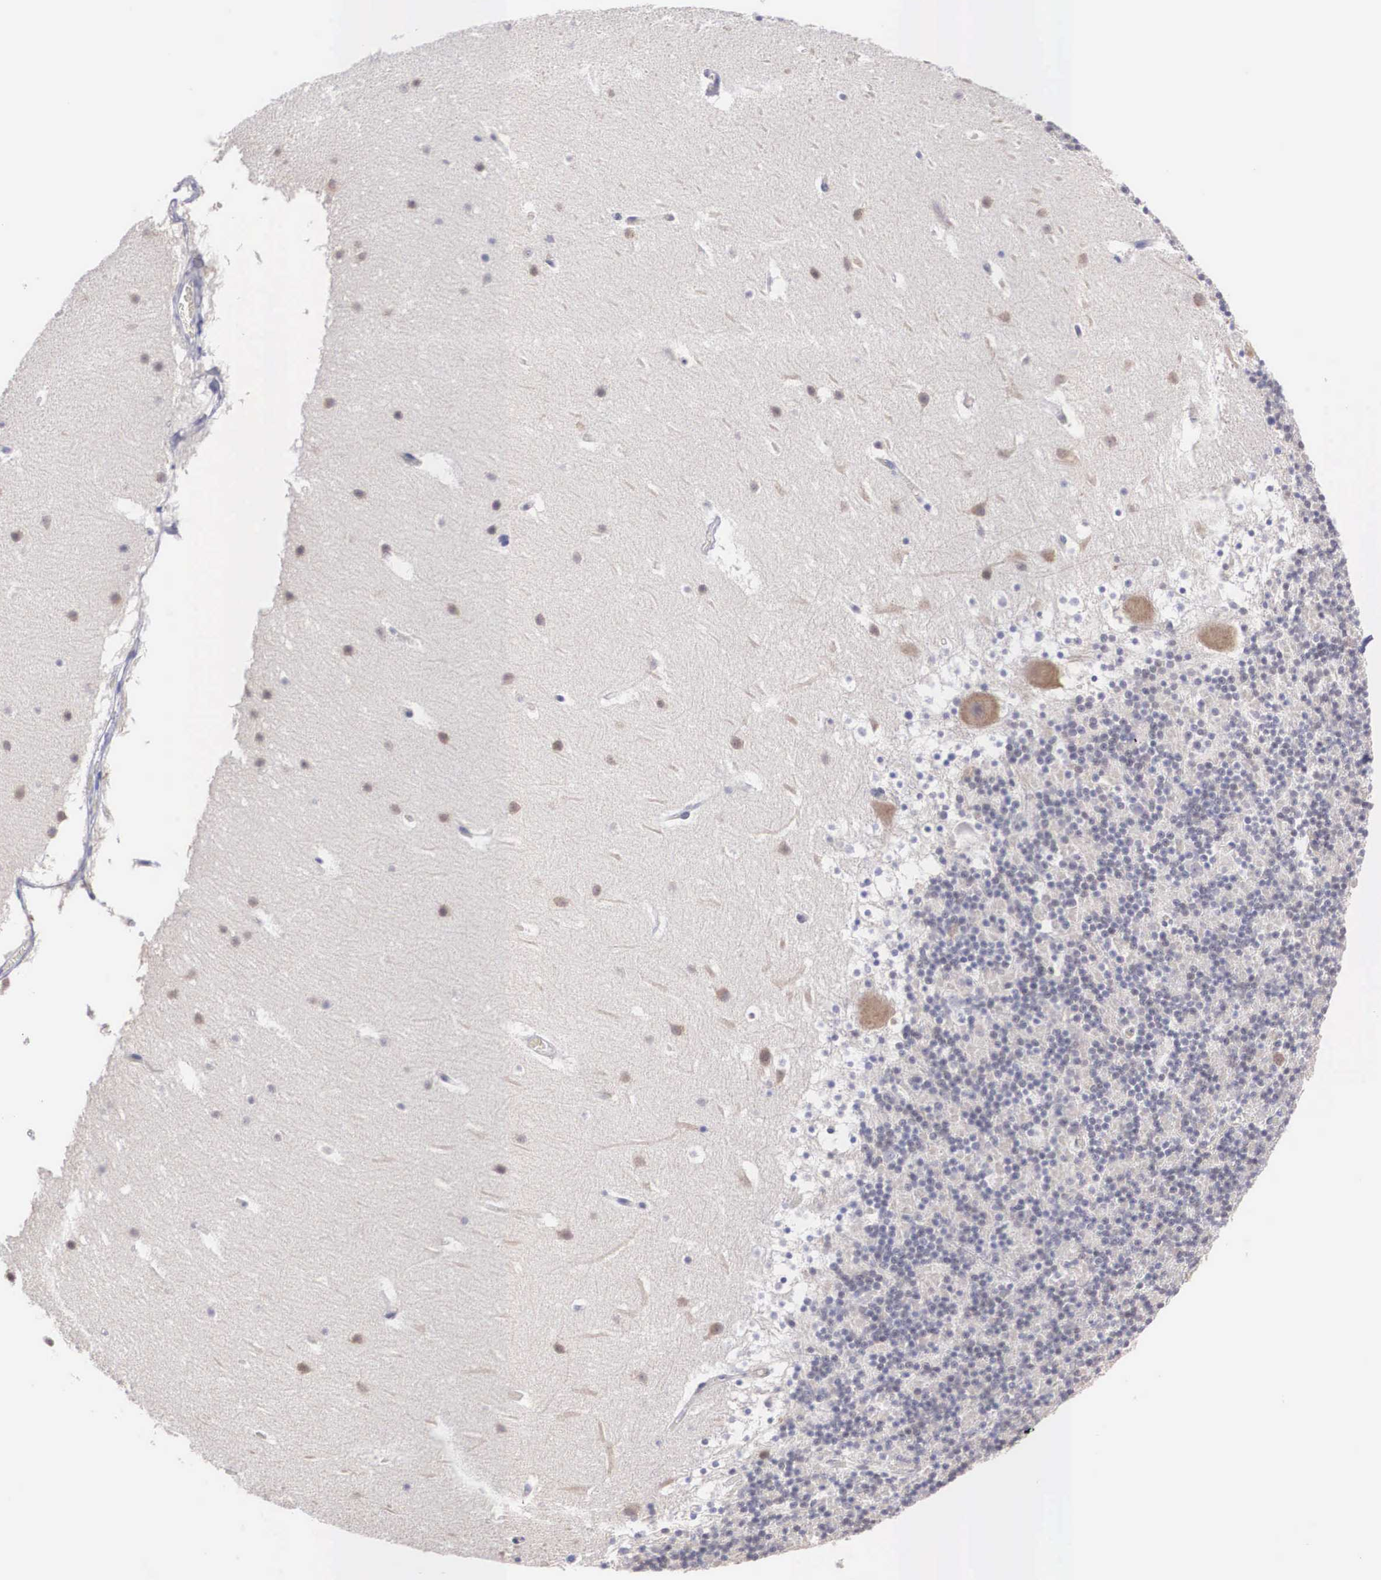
{"staining": {"intensity": "negative", "quantity": "none", "location": "none"}, "tissue": "cerebellum", "cell_type": "Cells in granular layer", "image_type": "normal", "snomed": [{"axis": "morphology", "description": "Normal tissue, NOS"}, {"axis": "topography", "description": "Cerebellum"}], "caption": "DAB immunohistochemical staining of unremarkable cerebellum demonstrates no significant positivity in cells in granular layer. Brightfield microscopy of IHC stained with DAB (3,3'-diaminobenzidine) (brown) and hematoxylin (blue), captured at high magnification.", "gene": "REPS2", "patient": {"sex": "male", "age": 45}}